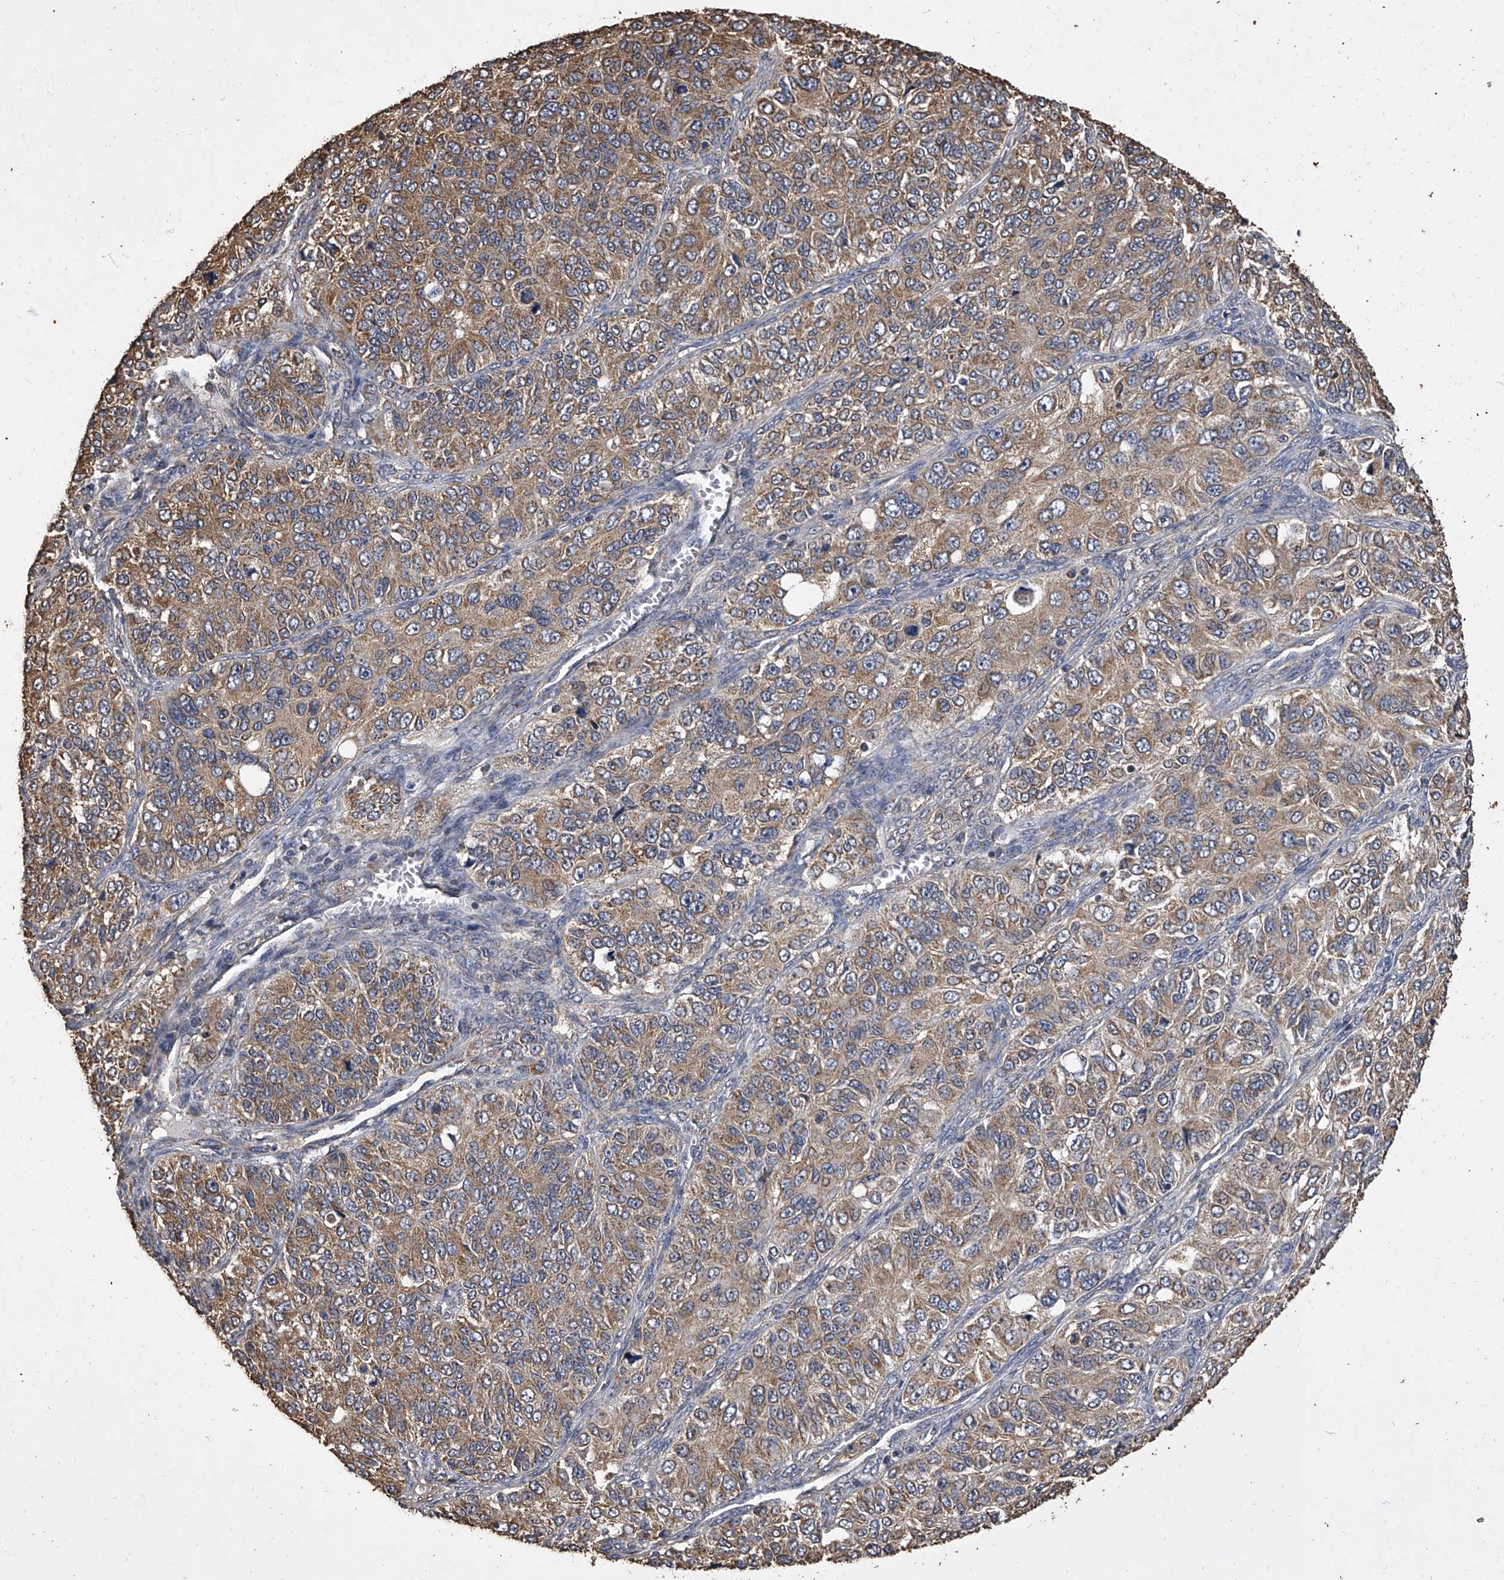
{"staining": {"intensity": "moderate", "quantity": ">75%", "location": "cytoplasmic/membranous"}, "tissue": "ovarian cancer", "cell_type": "Tumor cells", "image_type": "cancer", "snomed": [{"axis": "morphology", "description": "Carcinoma, endometroid"}, {"axis": "topography", "description": "Ovary"}], "caption": "High-power microscopy captured an IHC photomicrograph of ovarian endometroid carcinoma, revealing moderate cytoplasmic/membranous positivity in approximately >75% of tumor cells.", "gene": "MRPL28", "patient": {"sex": "female", "age": 51}}